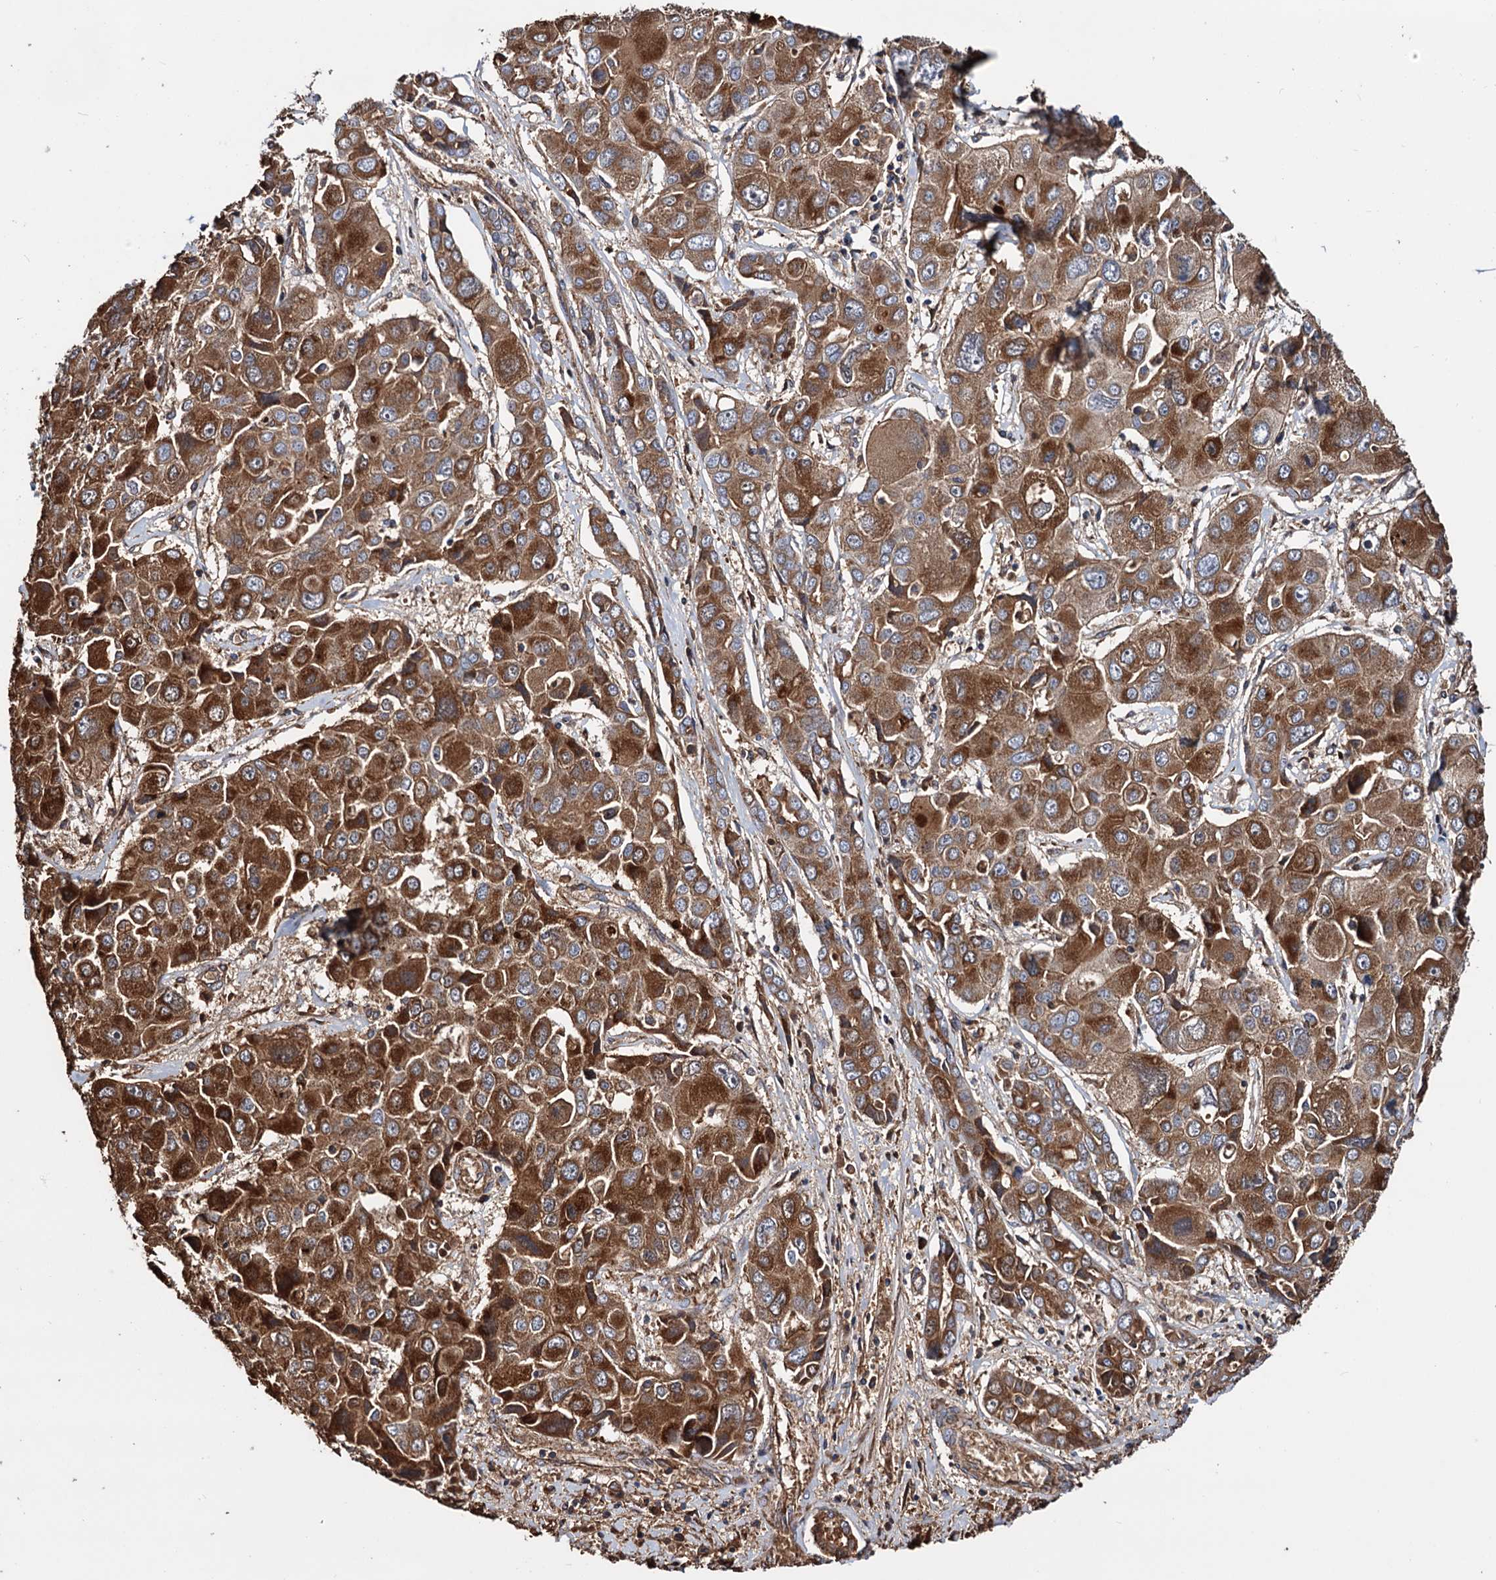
{"staining": {"intensity": "strong", "quantity": ">75%", "location": "cytoplasmic/membranous"}, "tissue": "liver cancer", "cell_type": "Tumor cells", "image_type": "cancer", "snomed": [{"axis": "morphology", "description": "Cholangiocarcinoma"}, {"axis": "topography", "description": "Liver"}], "caption": "High-magnification brightfield microscopy of liver cancer stained with DAB (brown) and counterstained with hematoxylin (blue). tumor cells exhibit strong cytoplasmic/membranous positivity is appreciated in about>75% of cells.", "gene": "MRPL42", "patient": {"sex": "male", "age": 67}}